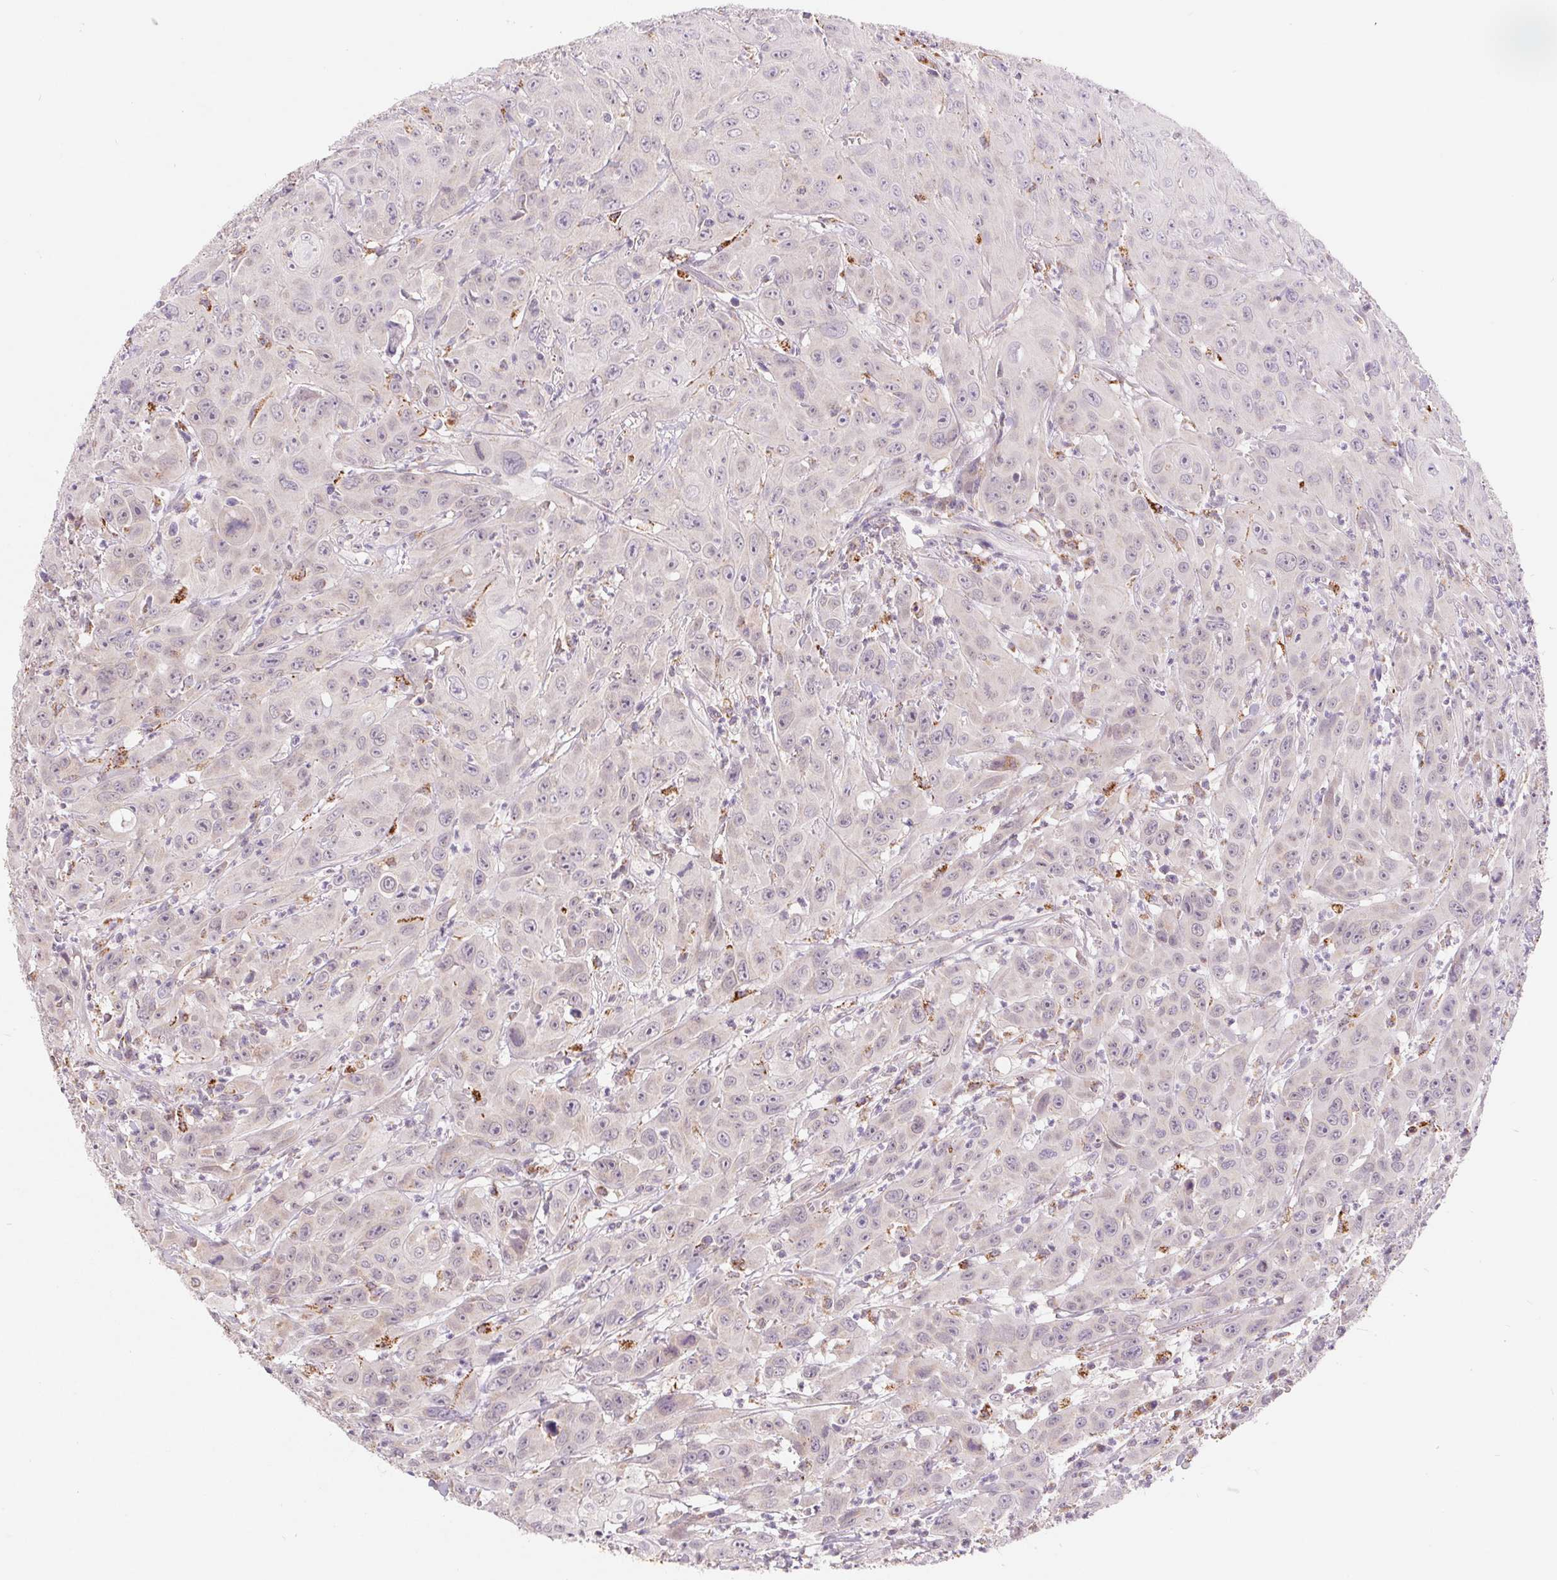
{"staining": {"intensity": "negative", "quantity": "none", "location": "none"}, "tissue": "head and neck cancer", "cell_type": "Tumor cells", "image_type": "cancer", "snomed": [{"axis": "morphology", "description": "Squamous cell carcinoma, NOS"}, {"axis": "topography", "description": "Skin"}, {"axis": "topography", "description": "Head-Neck"}], "caption": "The image exhibits no staining of tumor cells in squamous cell carcinoma (head and neck).", "gene": "EMC6", "patient": {"sex": "male", "age": 80}}